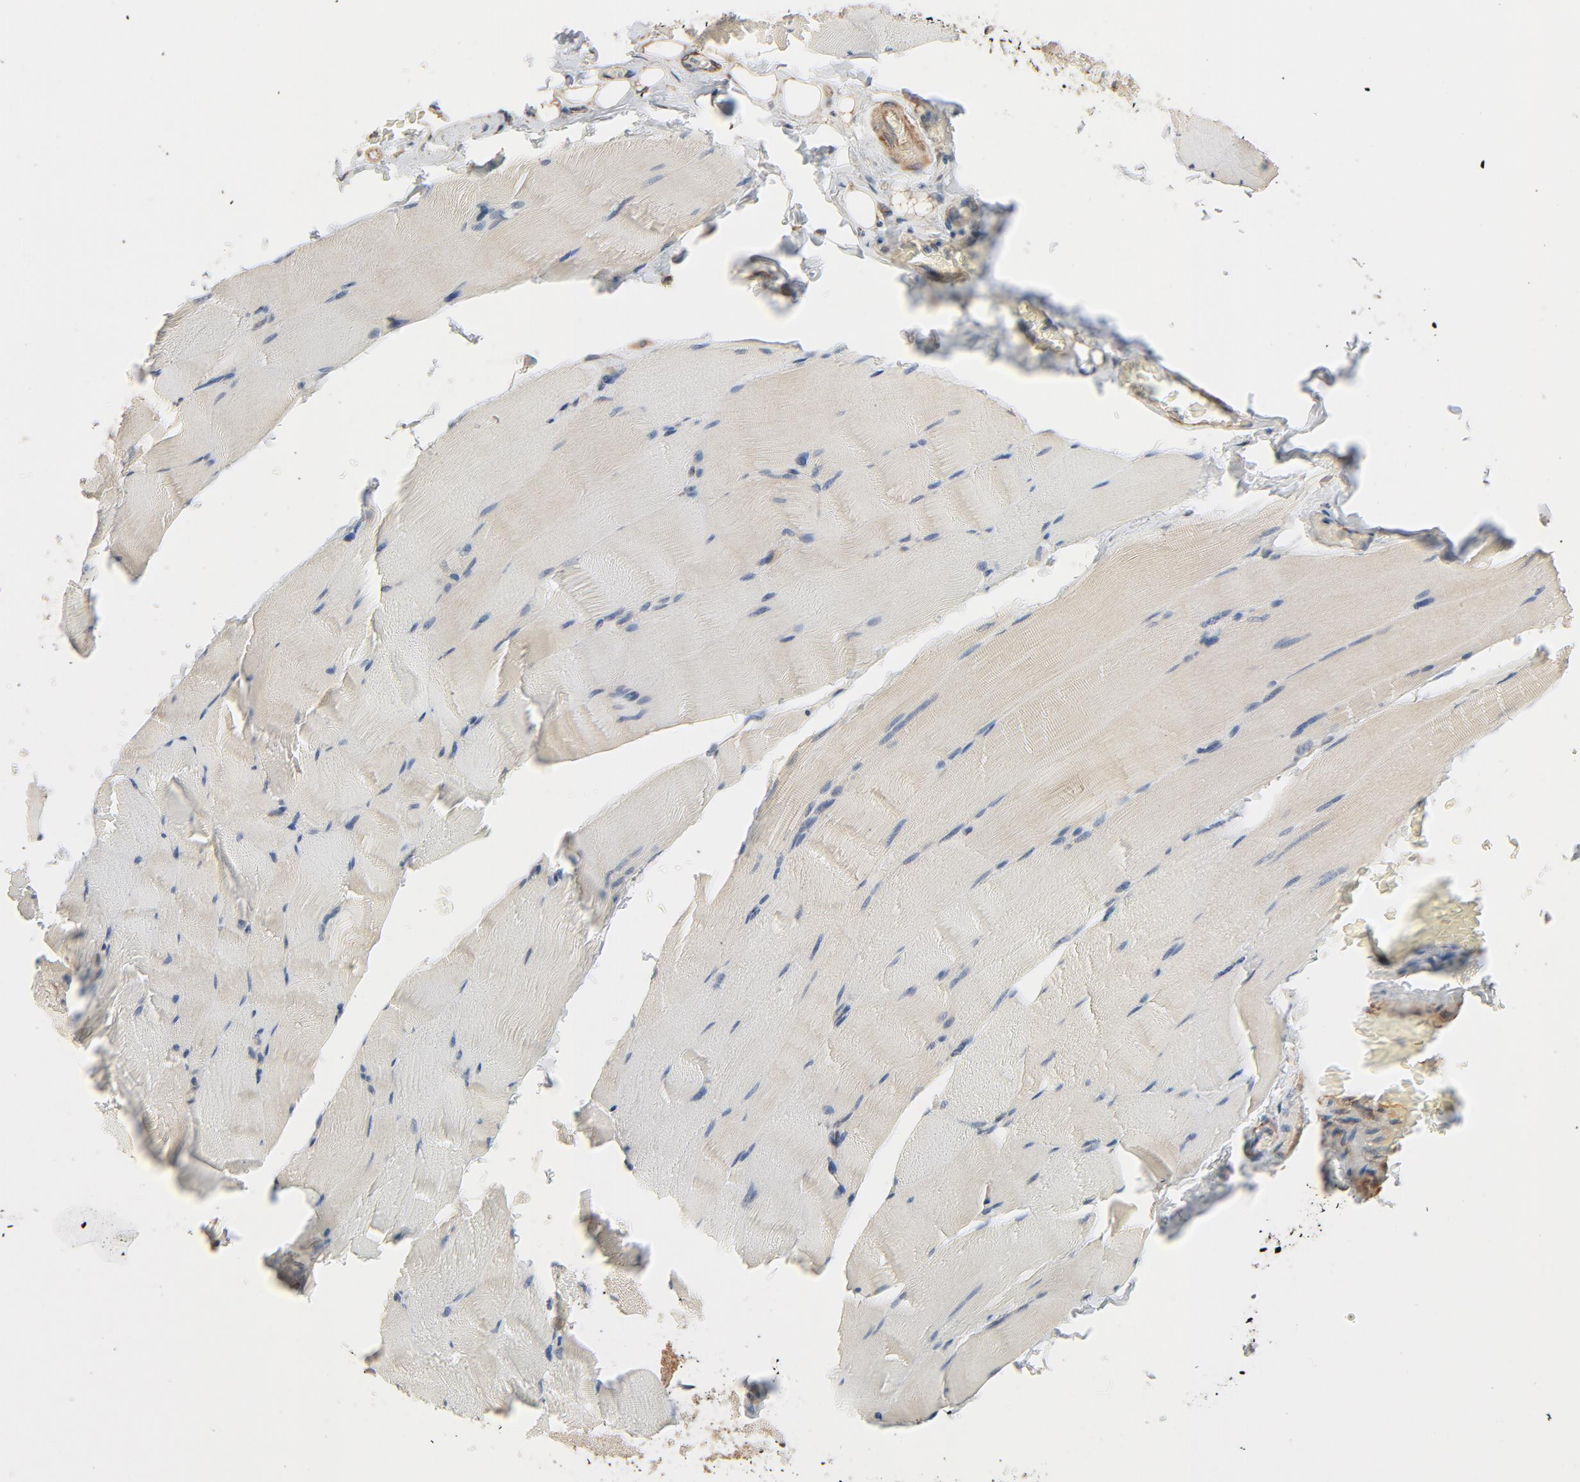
{"staining": {"intensity": "weak", "quantity": "25%-75%", "location": "cytoplasmic/membranous"}, "tissue": "skeletal muscle", "cell_type": "Myocytes", "image_type": "normal", "snomed": [{"axis": "morphology", "description": "Normal tissue, NOS"}, {"axis": "topography", "description": "Skeletal muscle"}], "caption": "An image of human skeletal muscle stained for a protein demonstrates weak cytoplasmic/membranous brown staining in myocytes.", "gene": "TRIOBP", "patient": {"sex": "male", "age": 62}}